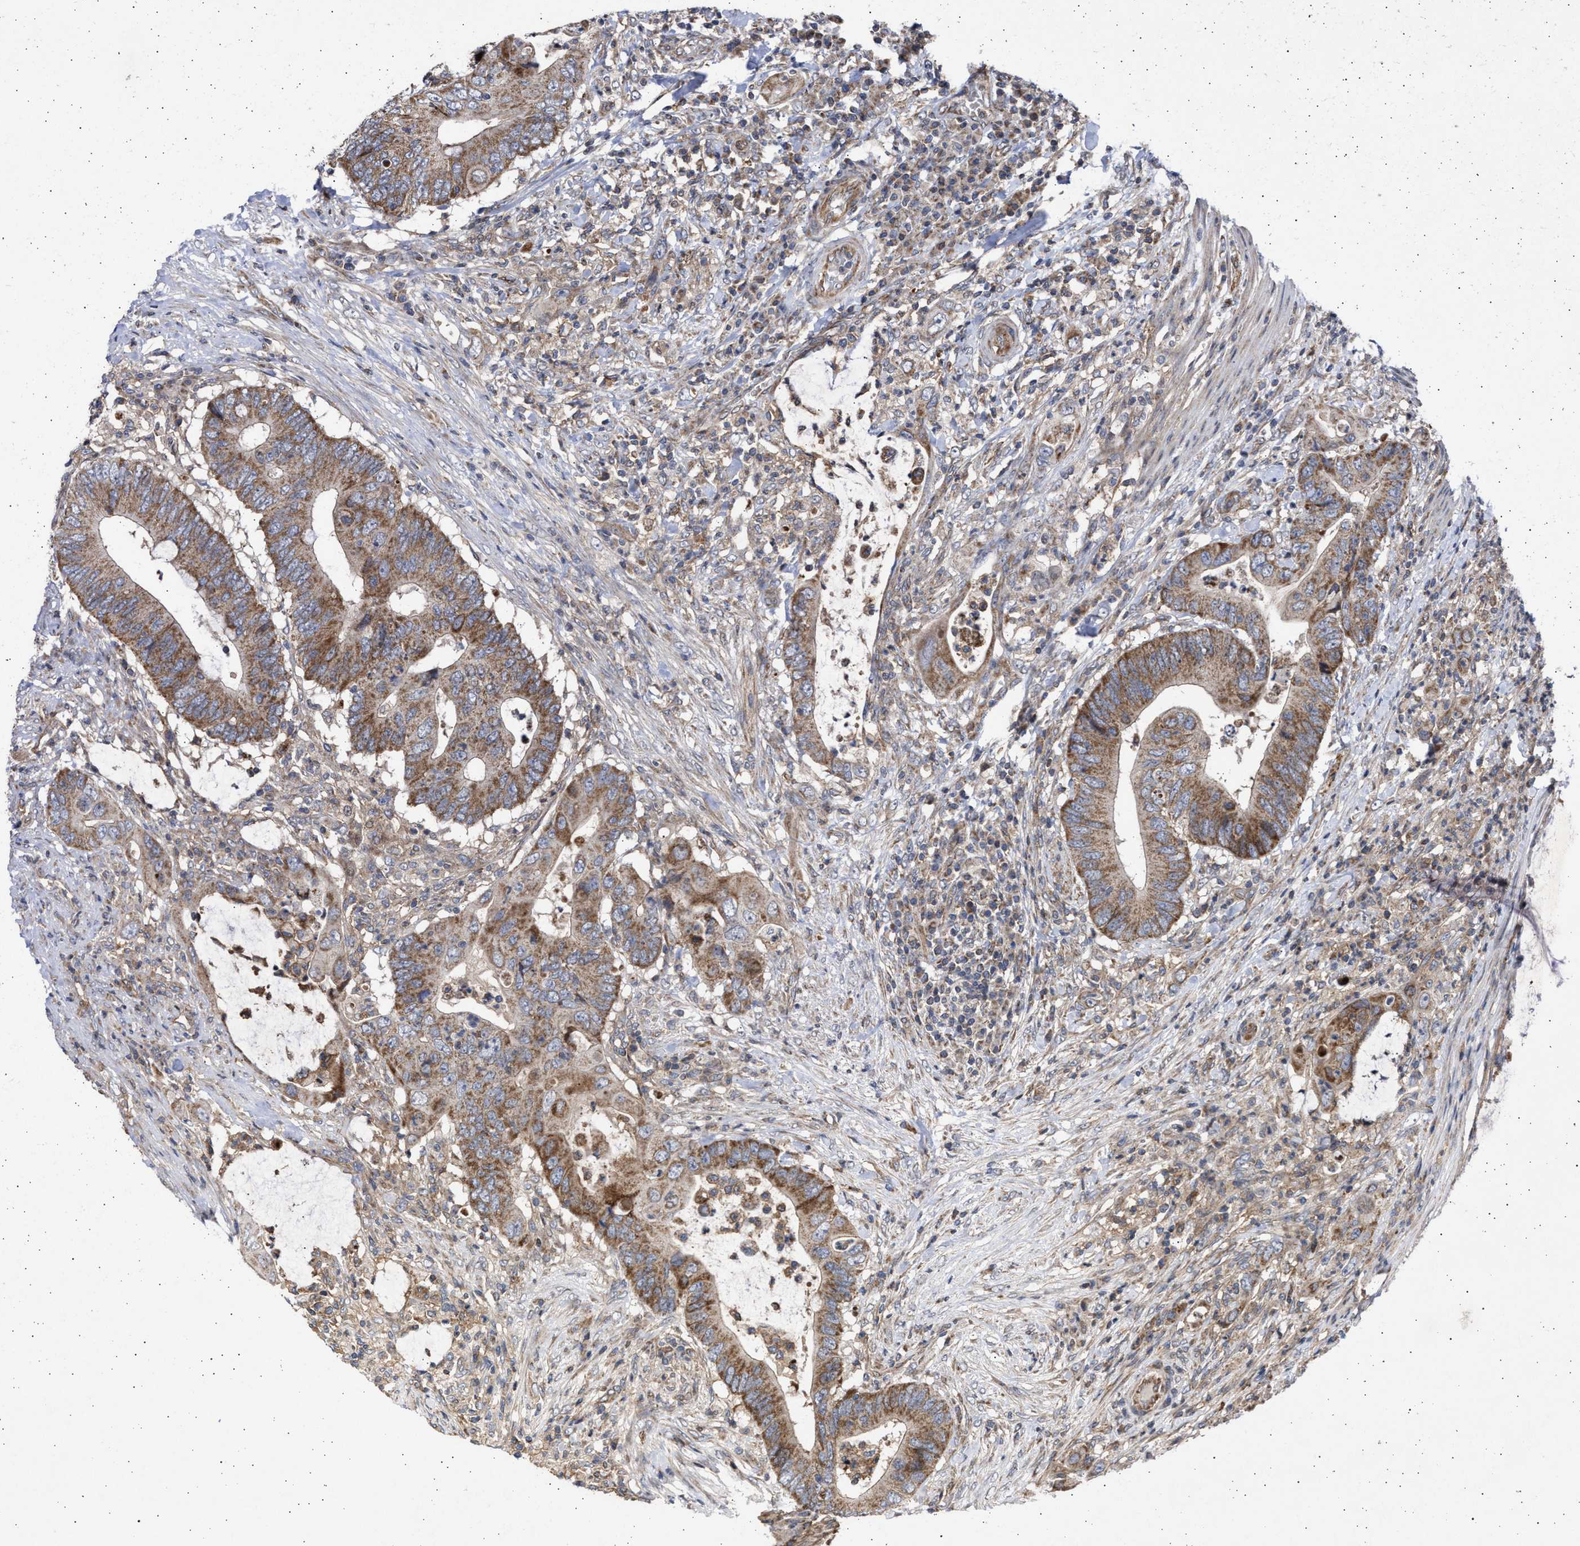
{"staining": {"intensity": "strong", "quantity": "25%-75%", "location": "cytoplasmic/membranous"}, "tissue": "colorectal cancer", "cell_type": "Tumor cells", "image_type": "cancer", "snomed": [{"axis": "morphology", "description": "Adenocarcinoma, NOS"}, {"axis": "topography", "description": "Colon"}], "caption": "An image of human adenocarcinoma (colorectal) stained for a protein demonstrates strong cytoplasmic/membranous brown staining in tumor cells. The staining was performed using DAB, with brown indicating positive protein expression. Nuclei are stained blue with hematoxylin.", "gene": "TTC19", "patient": {"sex": "male", "age": 71}}